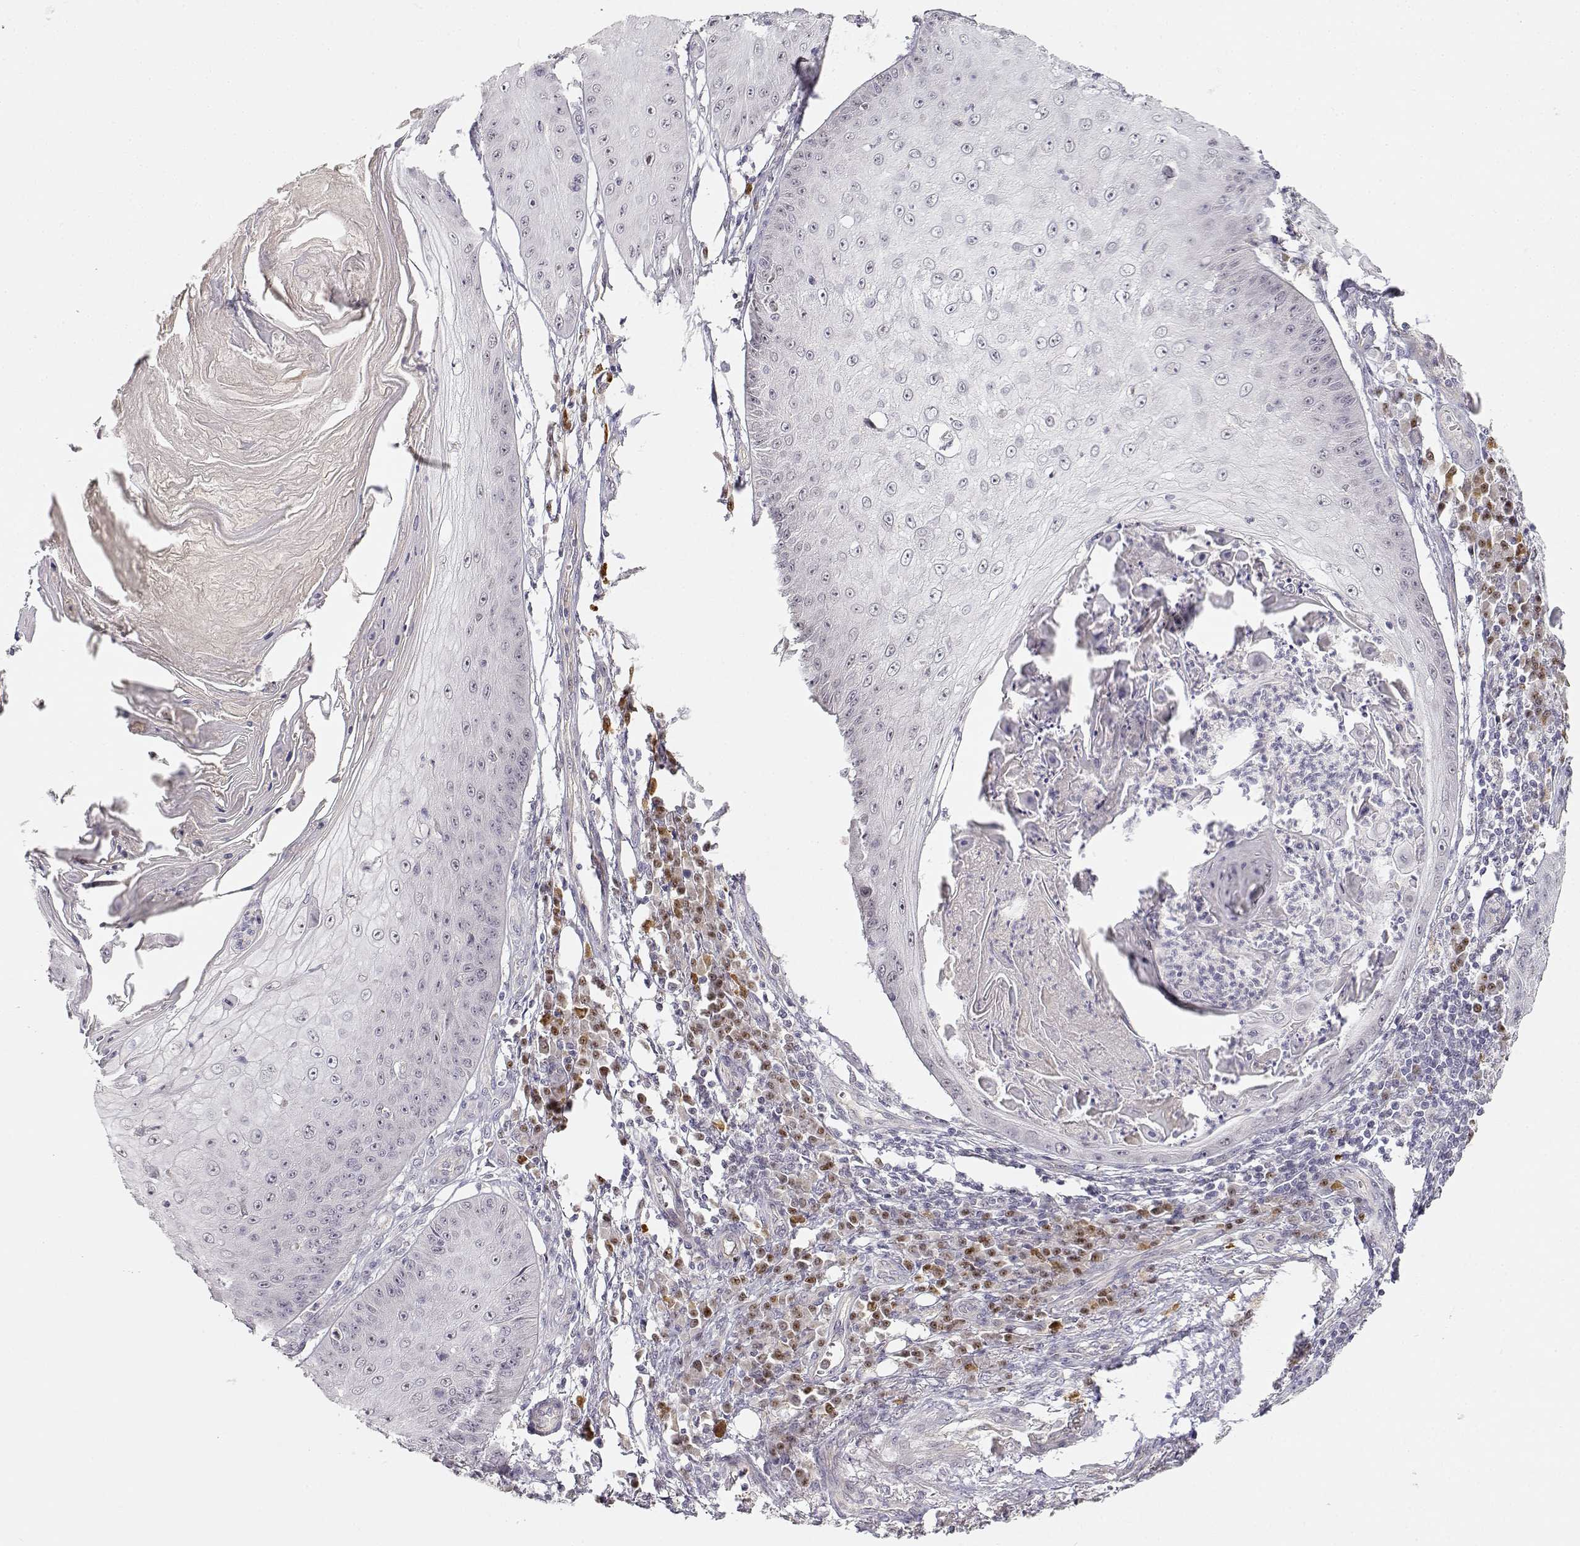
{"staining": {"intensity": "negative", "quantity": "none", "location": "none"}, "tissue": "skin cancer", "cell_type": "Tumor cells", "image_type": "cancer", "snomed": [{"axis": "morphology", "description": "Squamous cell carcinoma, NOS"}, {"axis": "topography", "description": "Skin"}], "caption": "Histopathology image shows no significant protein staining in tumor cells of squamous cell carcinoma (skin).", "gene": "EAF2", "patient": {"sex": "male", "age": 70}}